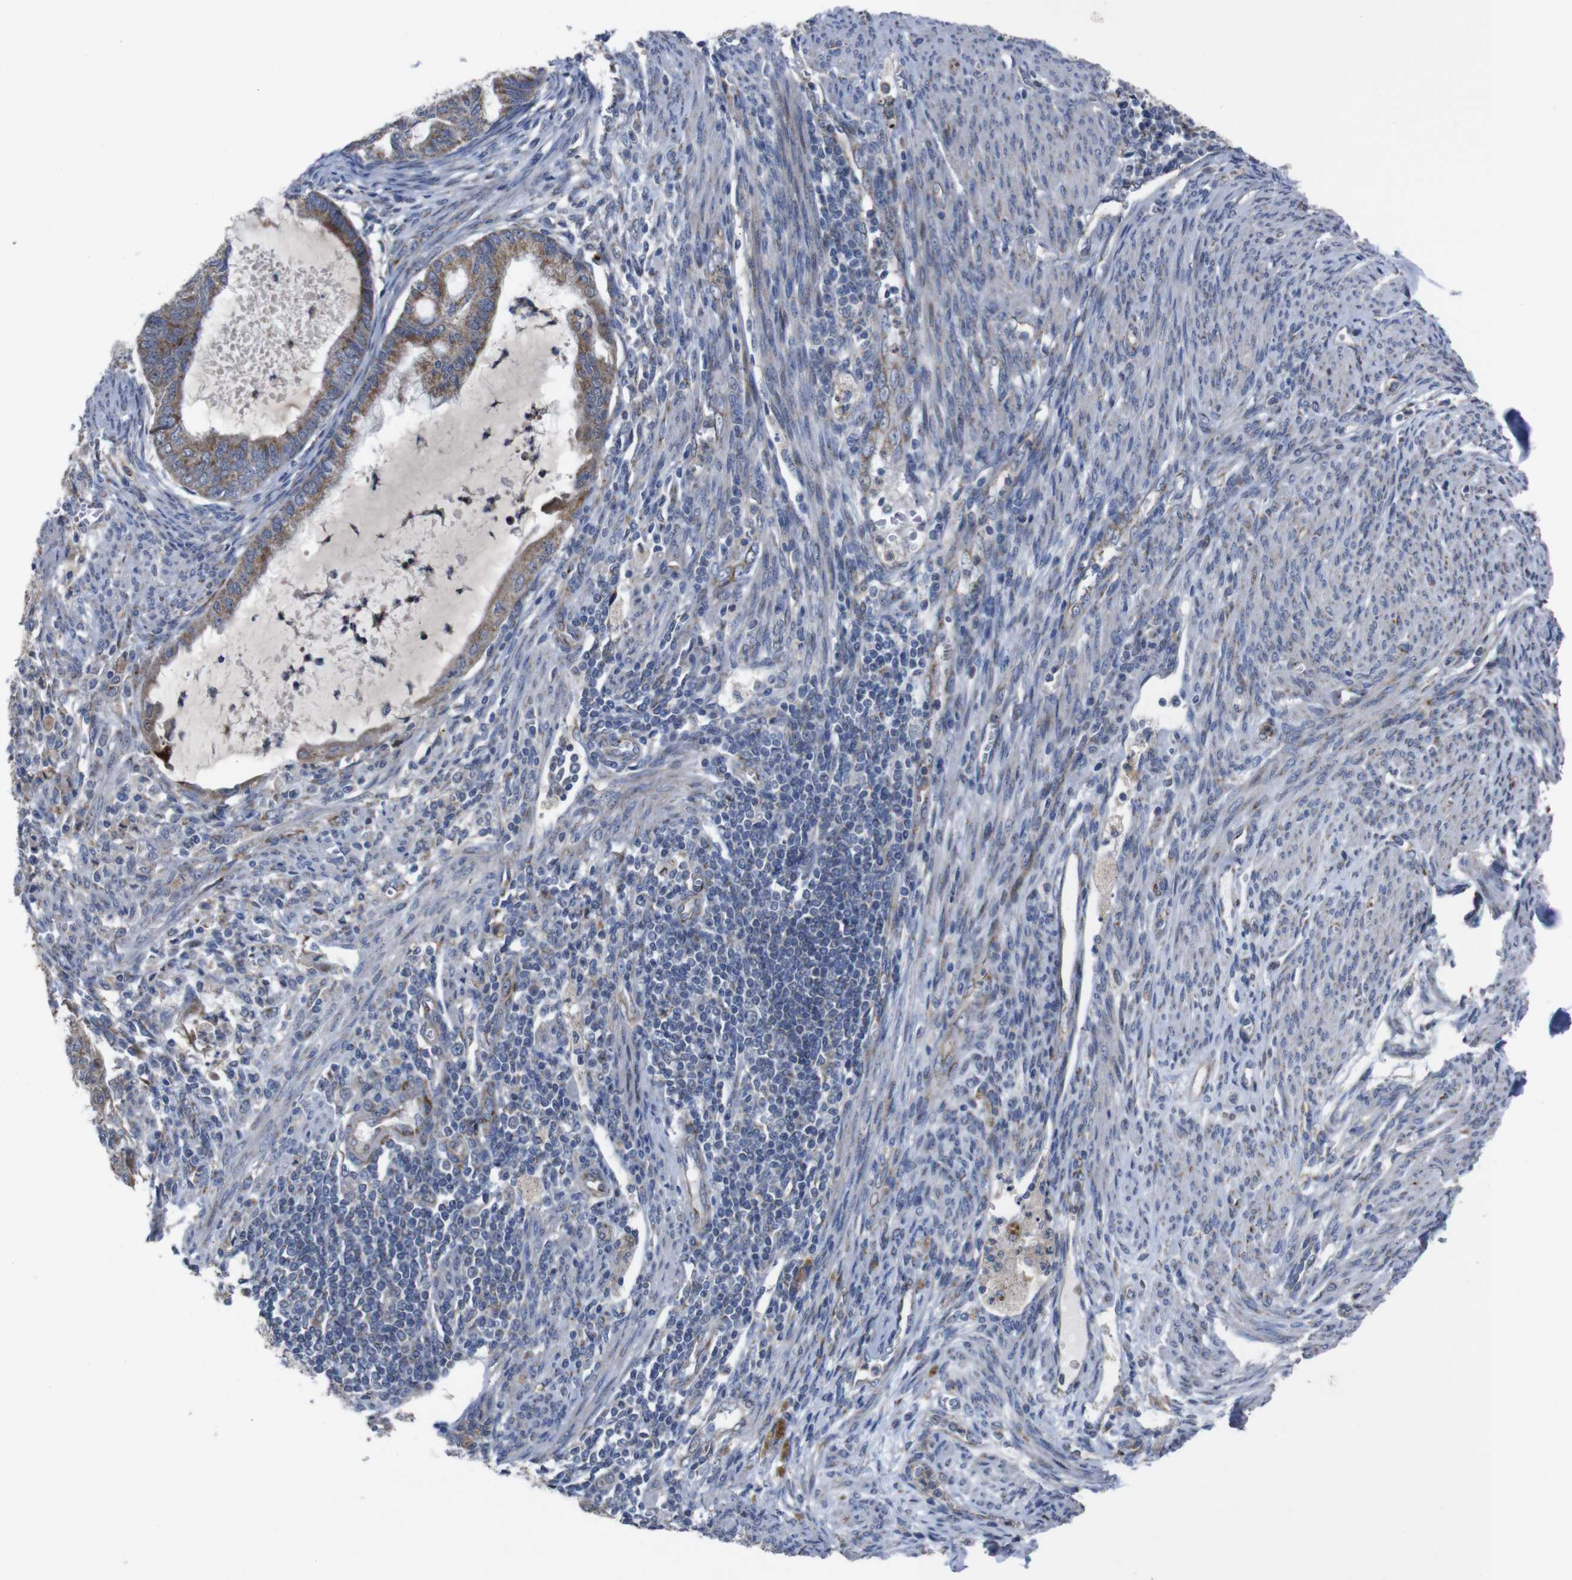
{"staining": {"intensity": "moderate", "quantity": ">75%", "location": "cytoplasmic/membranous"}, "tissue": "cervical cancer", "cell_type": "Tumor cells", "image_type": "cancer", "snomed": [{"axis": "morphology", "description": "Normal tissue, NOS"}, {"axis": "morphology", "description": "Adenocarcinoma, NOS"}, {"axis": "topography", "description": "Cervix"}, {"axis": "topography", "description": "Endometrium"}], "caption": "Cervical cancer (adenocarcinoma) stained with a brown dye demonstrates moderate cytoplasmic/membranous positive expression in approximately >75% of tumor cells.", "gene": "CHST10", "patient": {"sex": "female", "age": 86}}